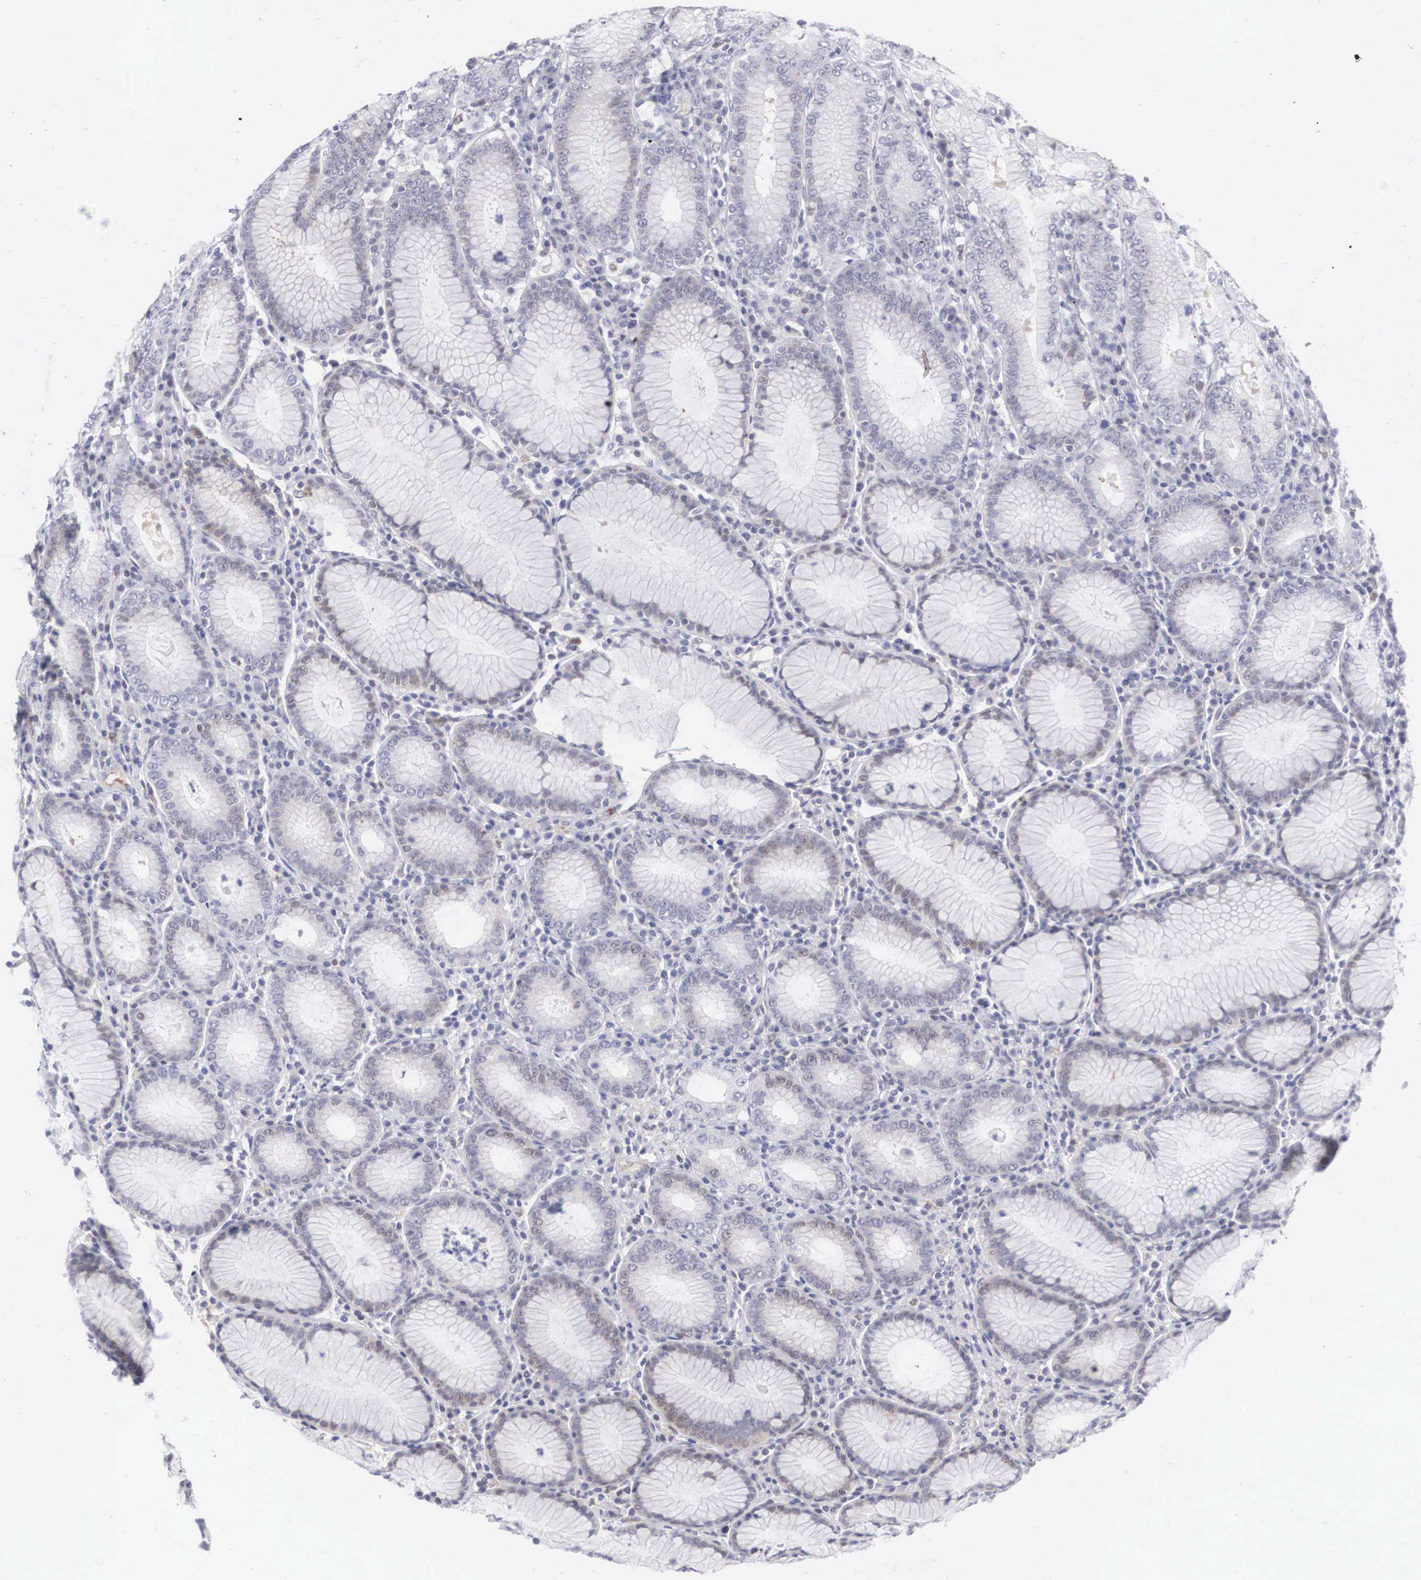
{"staining": {"intensity": "weak", "quantity": "<25%", "location": "nuclear"}, "tissue": "stomach", "cell_type": "Glandular cells", "image_type": "normal", "snomed": [{"axis": "morphology", "description": "Normal tissue, NOS"}, {"axis": "topography", "description": "Stomach, lower"}], "caption": "This is a micrograph of immunohistochemistry (IHC) staining of normal stomach, which shows no staining in glandular cells. Brightfield microscopy of IHC stained with DAB (brown) and hematoxylin (blue), captured at high magnification.", "gene": "RBPJ", "patient": {"sex": "female", "age": 43}}